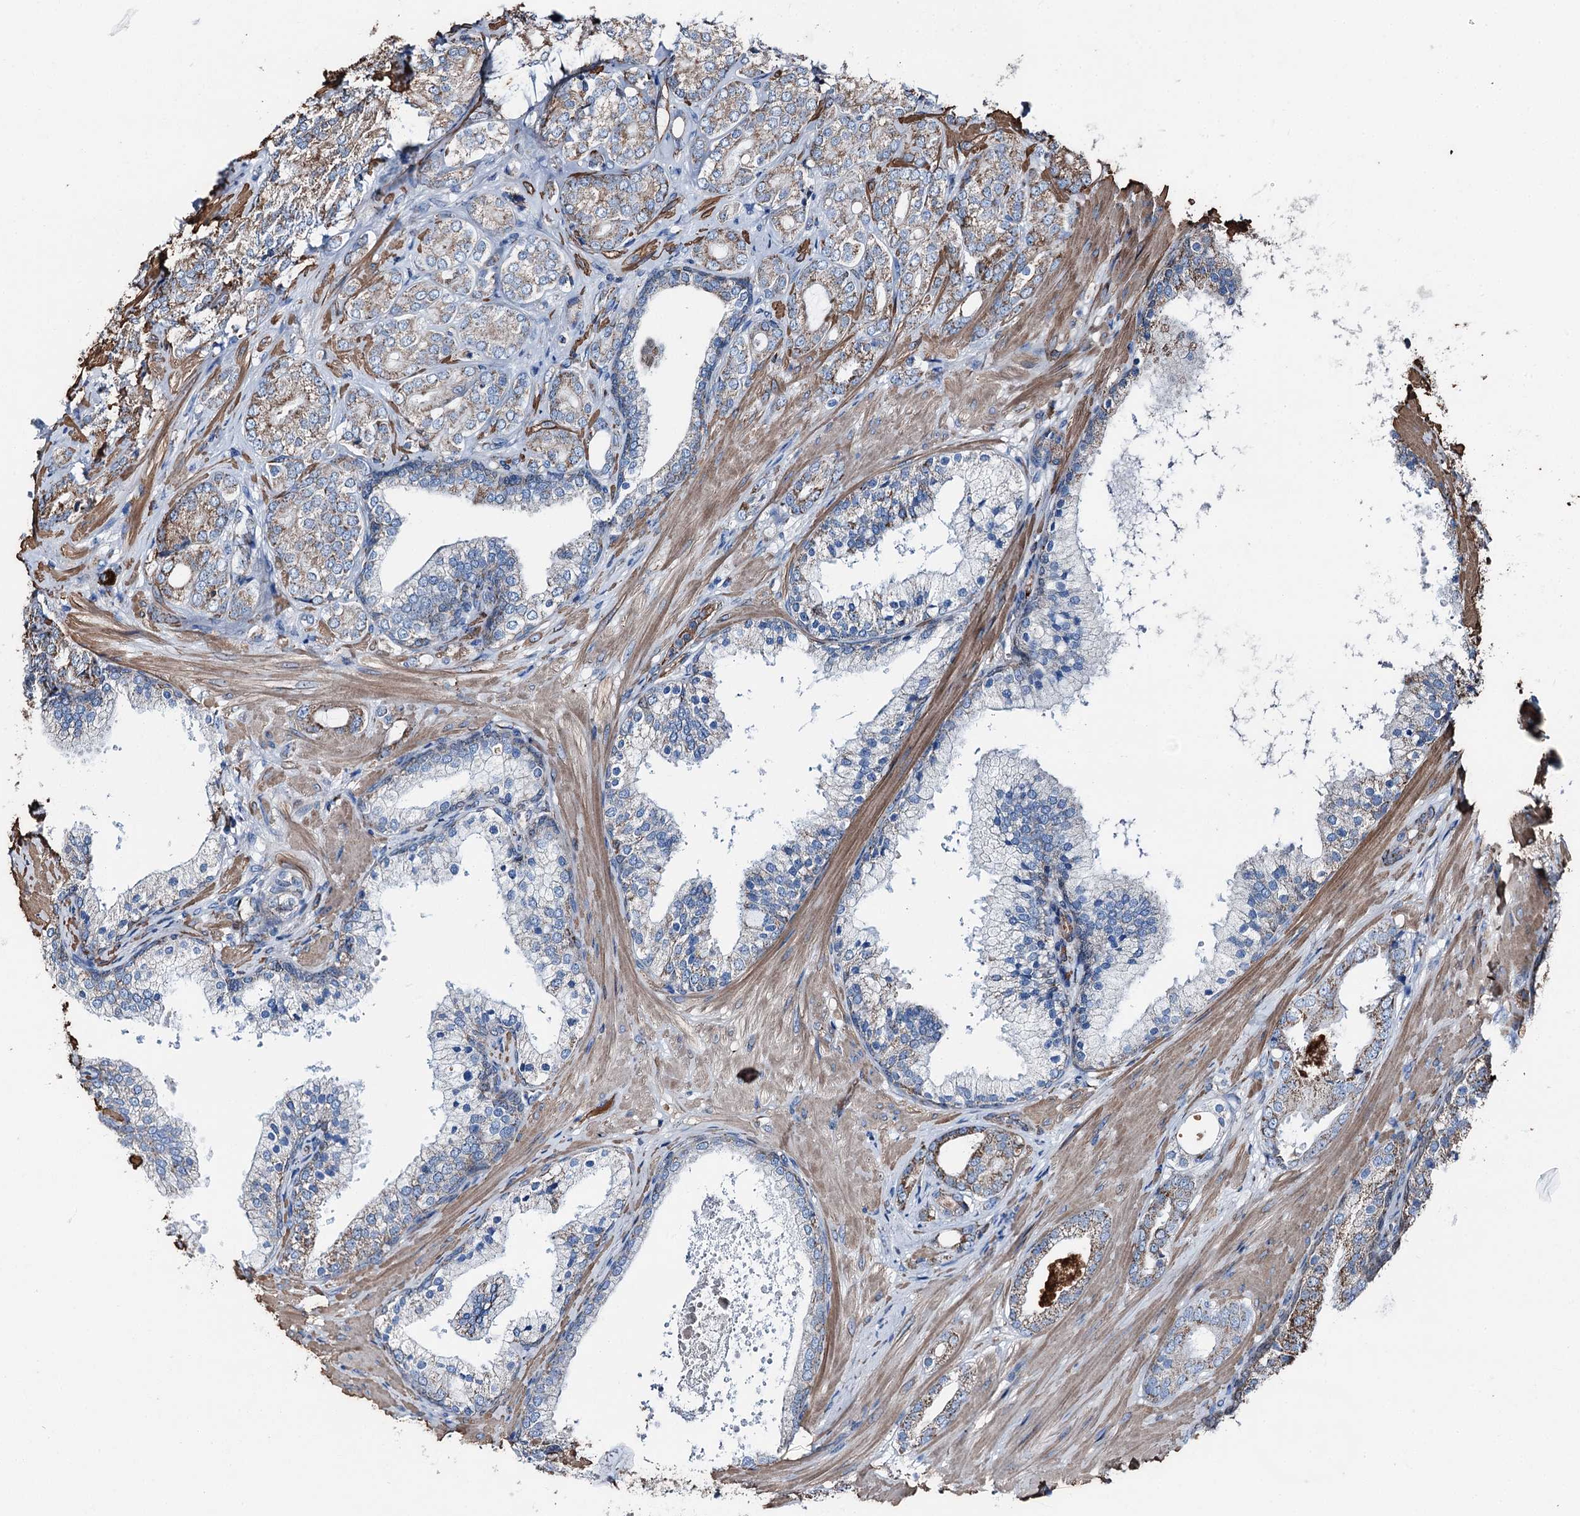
{"staining": {"intensity": "moderate", "quantity": "25%-75%", "location": "cytoplasmic/membranous"}, "tissue": "prostate cancer", "cell_type": "Tumor cells", "image_type": "cancer", "snomed": [{"axis": "morphology", "description": "Adenocarcinoma, High grade"}, {"axis": "topography", "description": "Prostate"}], "caption": "The micrograph exhibits staining of prostate cancer, revealing moderate cytoplasmic/membranous protein staining (brown color) within tumor cells.", "gene": "DDIAS", "patient": {"sex": "male", "age": 60}}